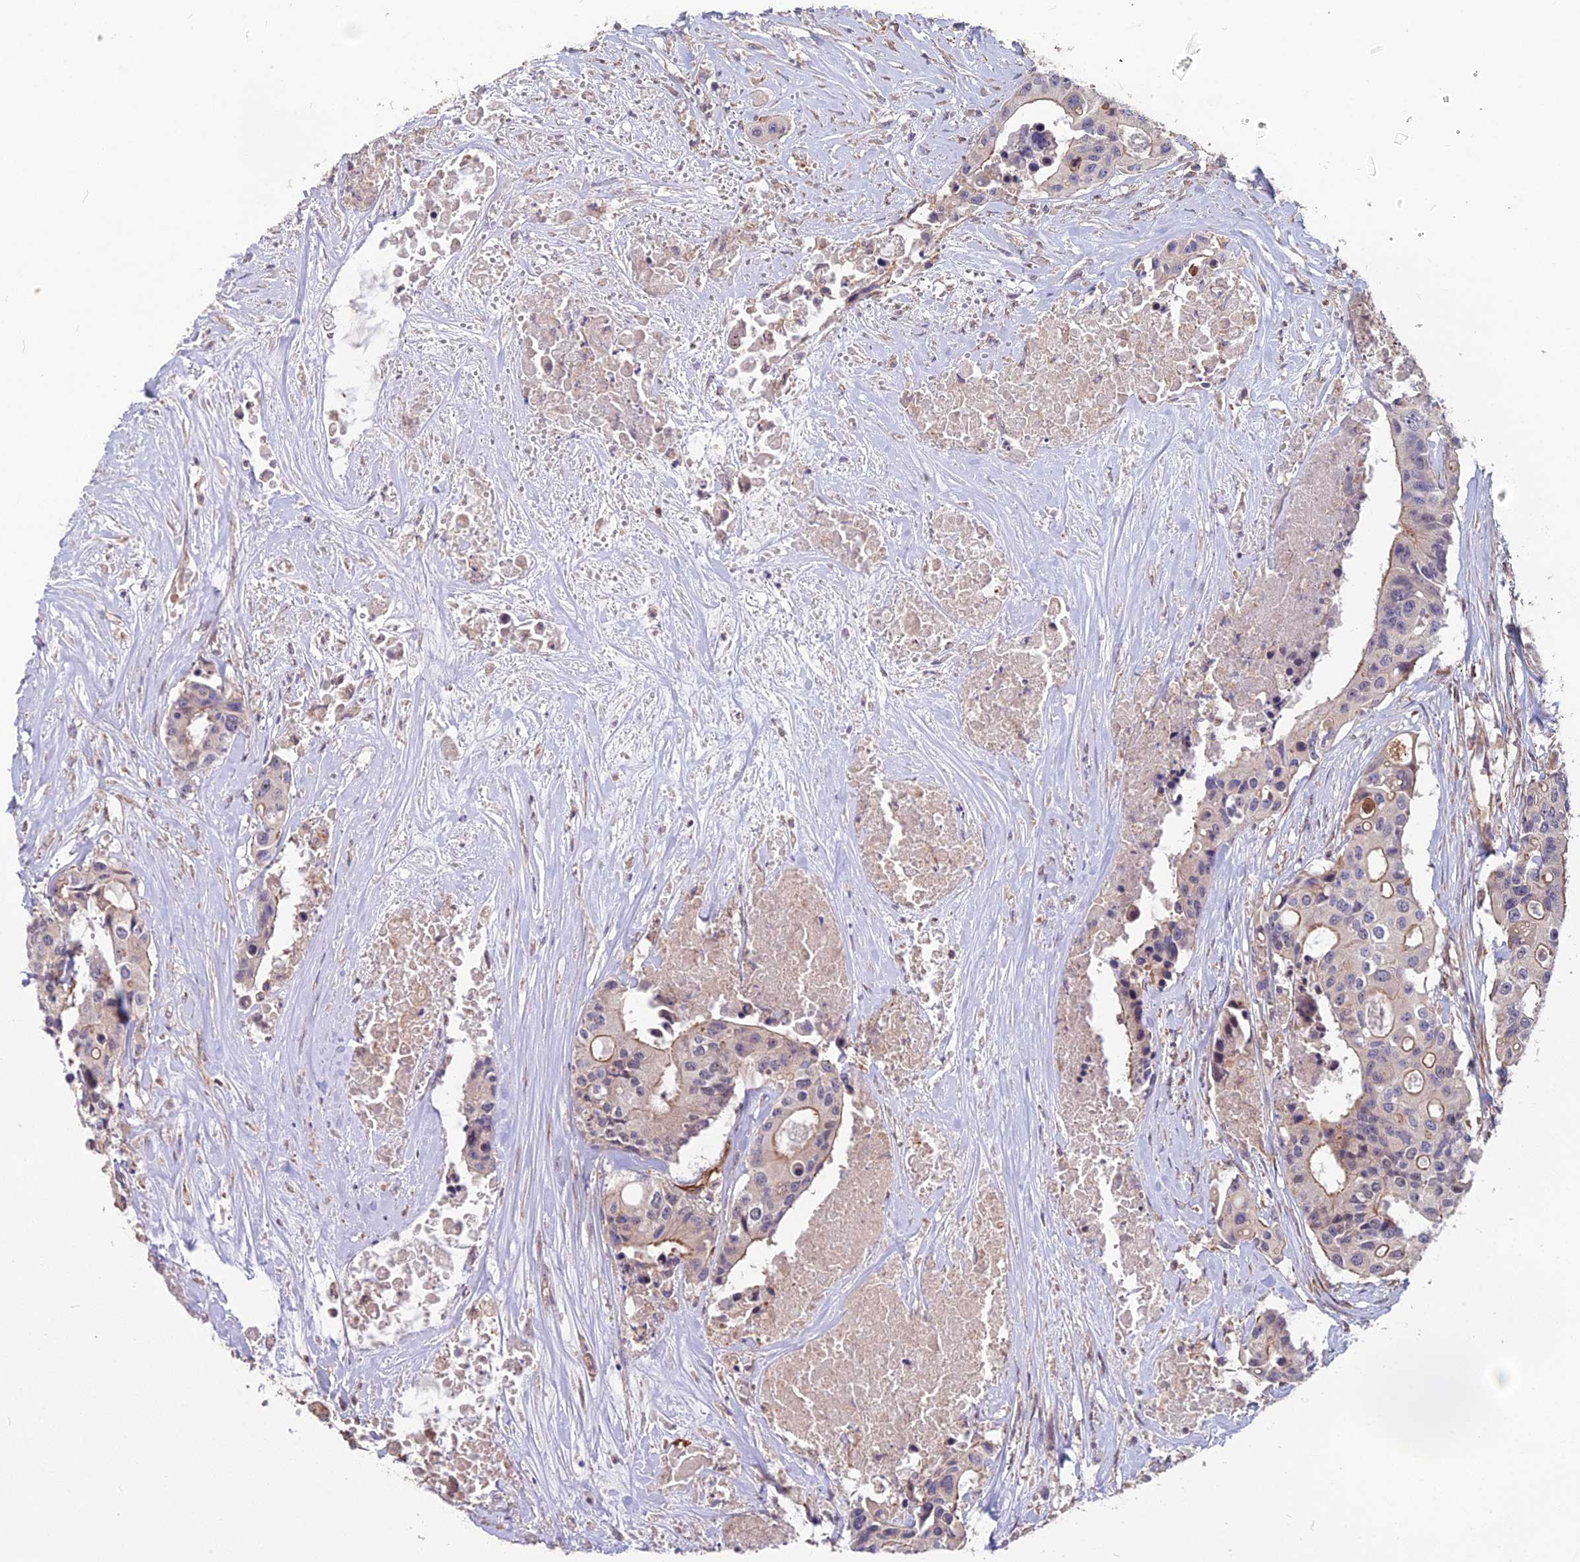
{"staining": {"intensity": "moderate", "quantity": "25%-75%", "location": "cytoplasmic/membranous"}, "tissue": "colorectal cancer", "cell_type": "Tumor cells", "image_type": "cancer", "snomed": [{"axis": "morphology", "description": "Adenocarcinoma, NOS"}, {"axis": "topography", "description": "Colon"}], "caption": "Colorectal cancer (adenocarcinoma) stained with immunohistochemistry reveals moderate cytoplasmic/membranous positivity in approximately 25%-75% of tumor cells.", "gene": "TCEA3", "patient": {"sex": "male", "age": 77}}